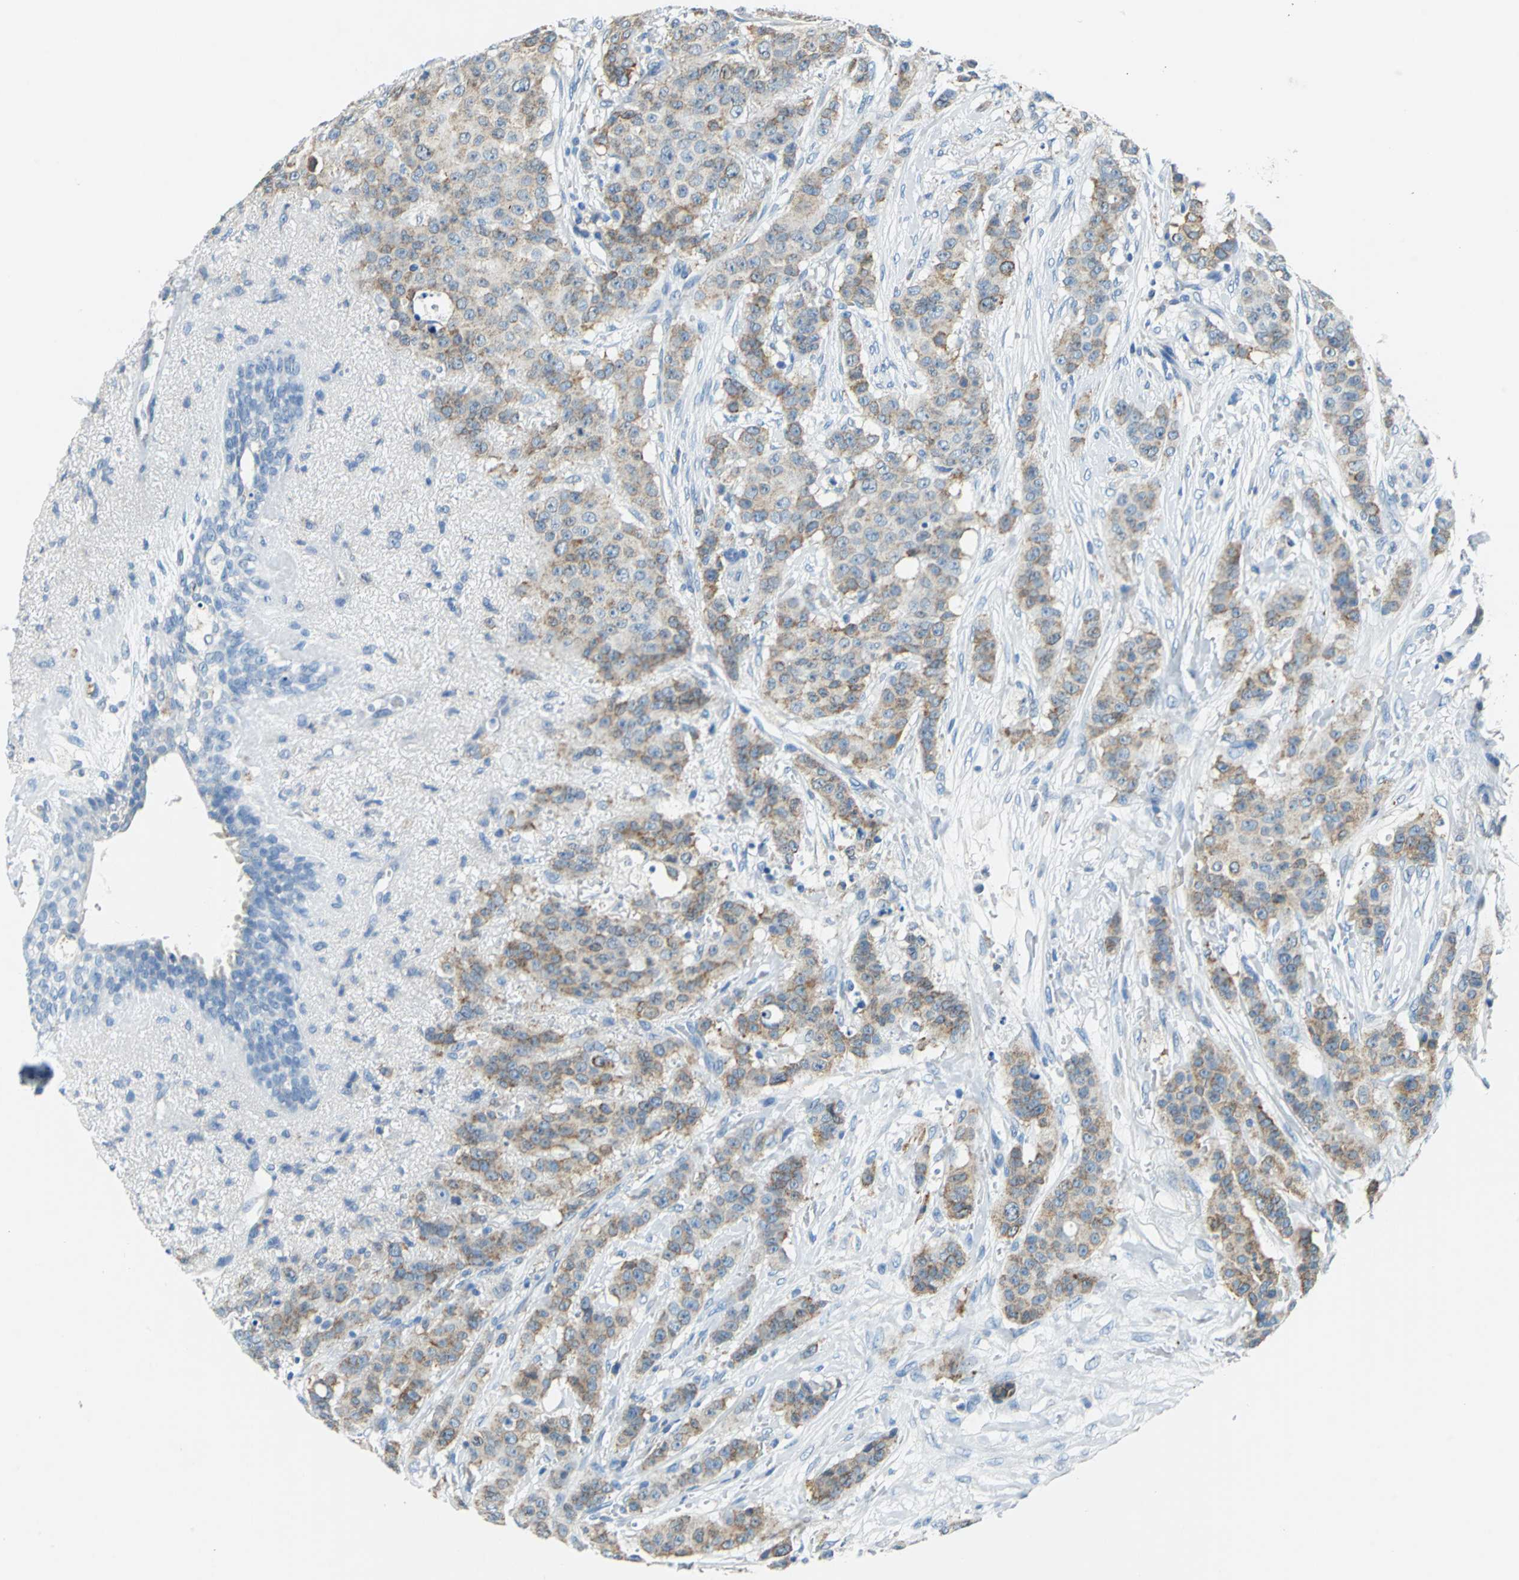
{"staining": {"intensity": "moderate", "quantity": ">75%", "location": "cytoplasmic/membranous"}, "tissue": "breast cancer", "cell_type": "Tumor cells", "image_type": "cancer", "snomed": [{"axis": "morphology", "description": "Duct carcinoma"}, {"axis": "topography", "description": "Breast"}], "caption": "Immunohistochemical staining of breast cancer exhibits medium levels of moderate cytoplasmic/membranous positivity in about >75% of tumor cells.", "gene": "TEX264", "patient": {"sex": "female", "age": 40}}